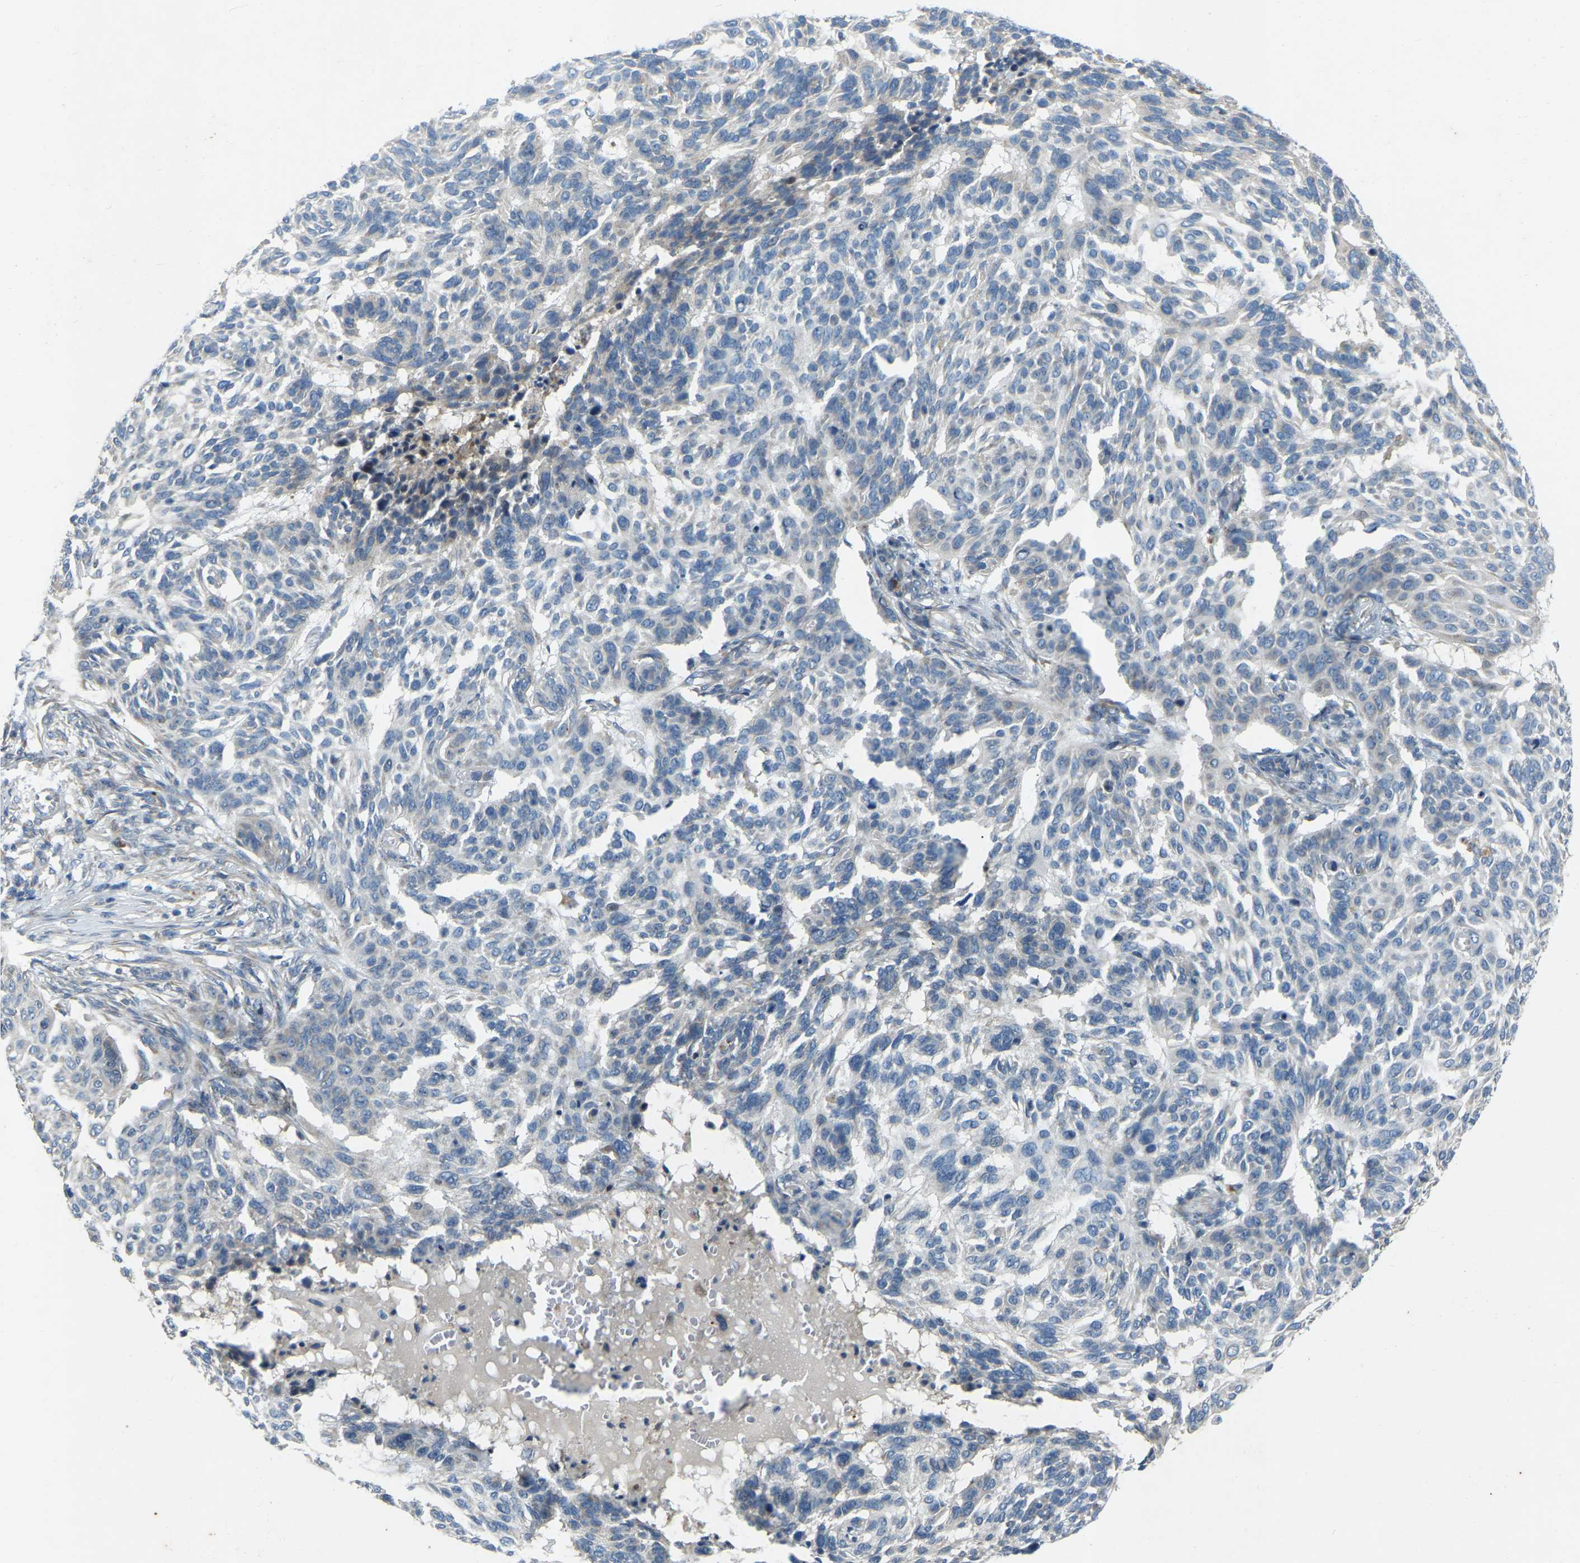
{"staining": {"intensity": "negative", "quantity": "none", "location": "none"}, "tissue": "skin cancer", "cell_type": "Tumor cells", "image_type": "cancer", "snomed": [{"axis": "morphology", "description": "Basal cell carcinoma"}, {"axis": "topography", "description": "Skin"}], "caption": "Tumor cells are negative for brown protein staining in skin cancer.", "gene": "PARL", "patient": {"sex": "male", "age": 85}}